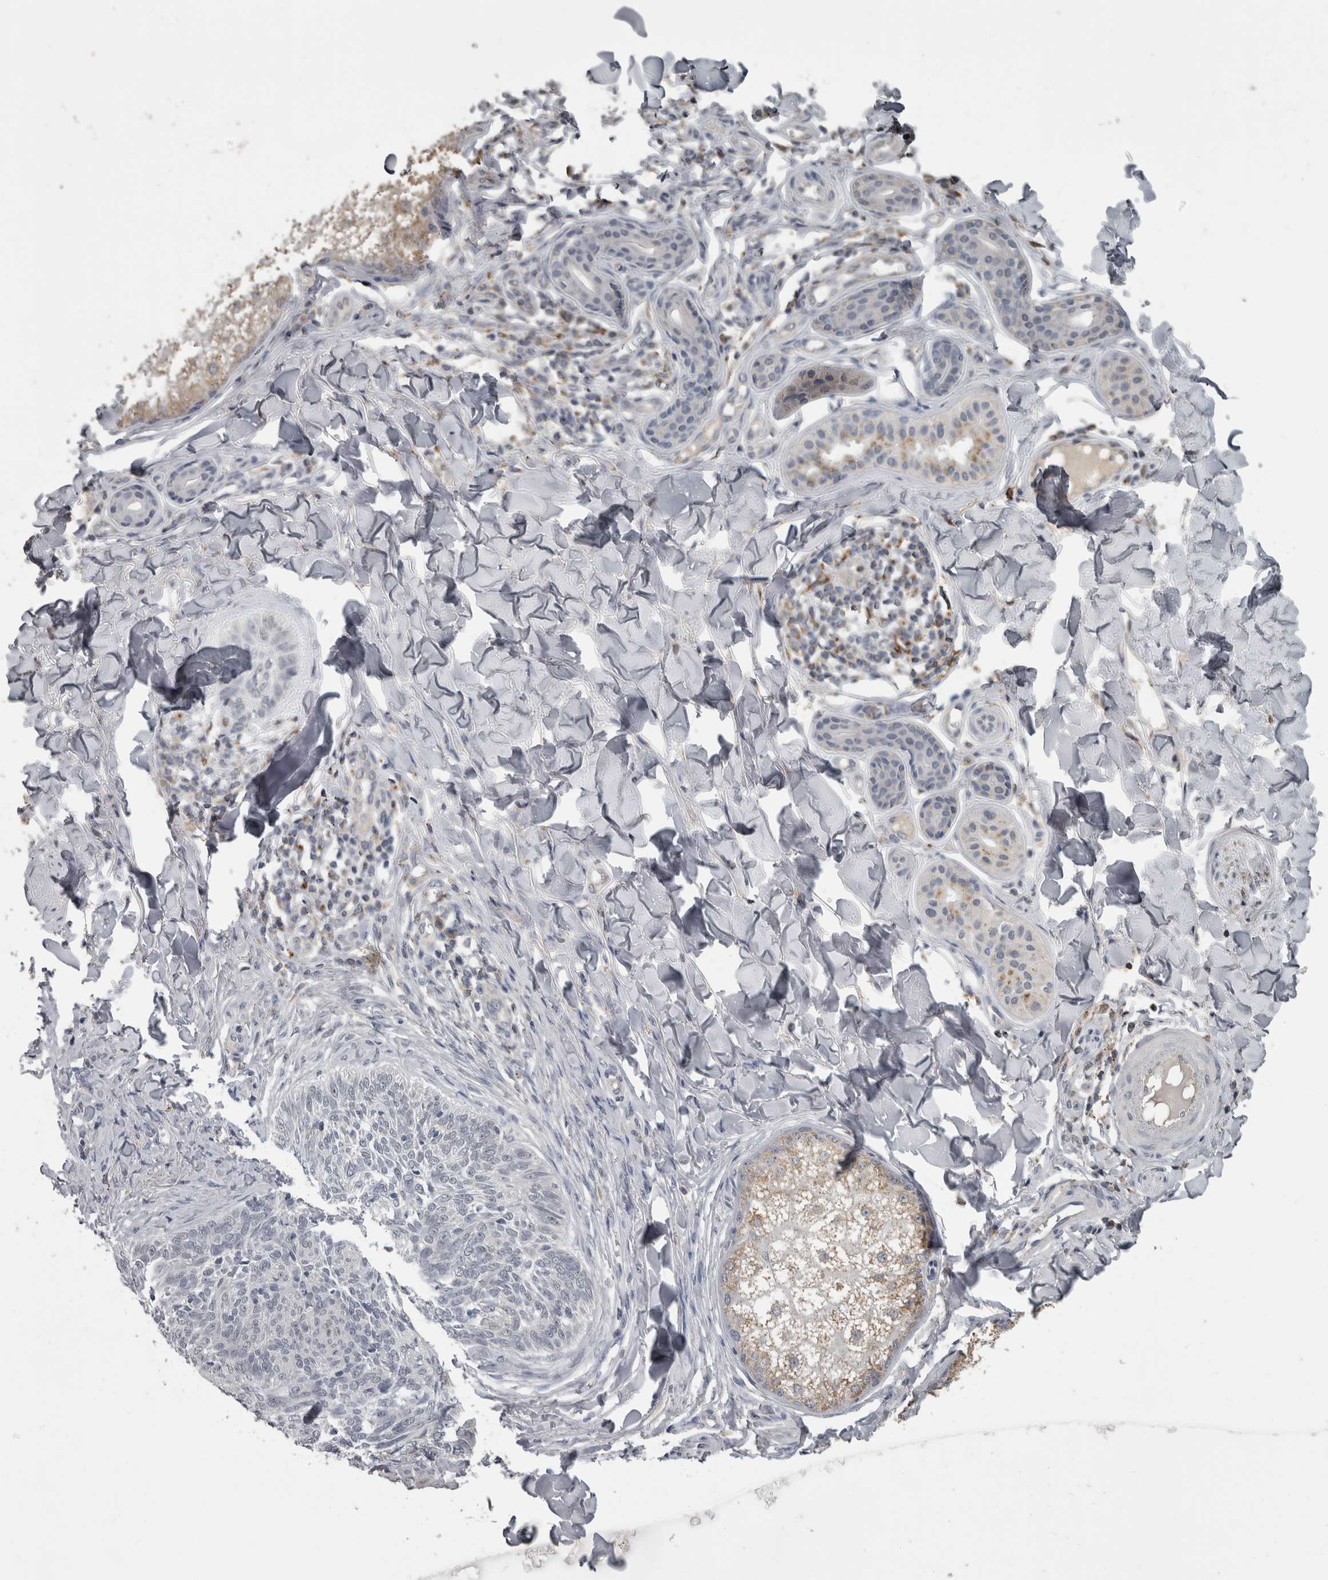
{"staining": {"intensity": "negative", "quantity": "none", "location": "none"}, "tissue": "skin cancer", "cell_type": "Tumor cells", "image_type": "cancer", "snomed": [{"axis": "morphology", "description": "Basal cell carcinoma"}, {"axis": "topography", "description": "Skin"}], "caption": "A high-resolution histopathology image shows IHC staining of basal cell carcinoma (skin), which reveals no significant staining in tumor cells.", "gene": "NAAA", "patient": {"sex": "male", "age": 43}}